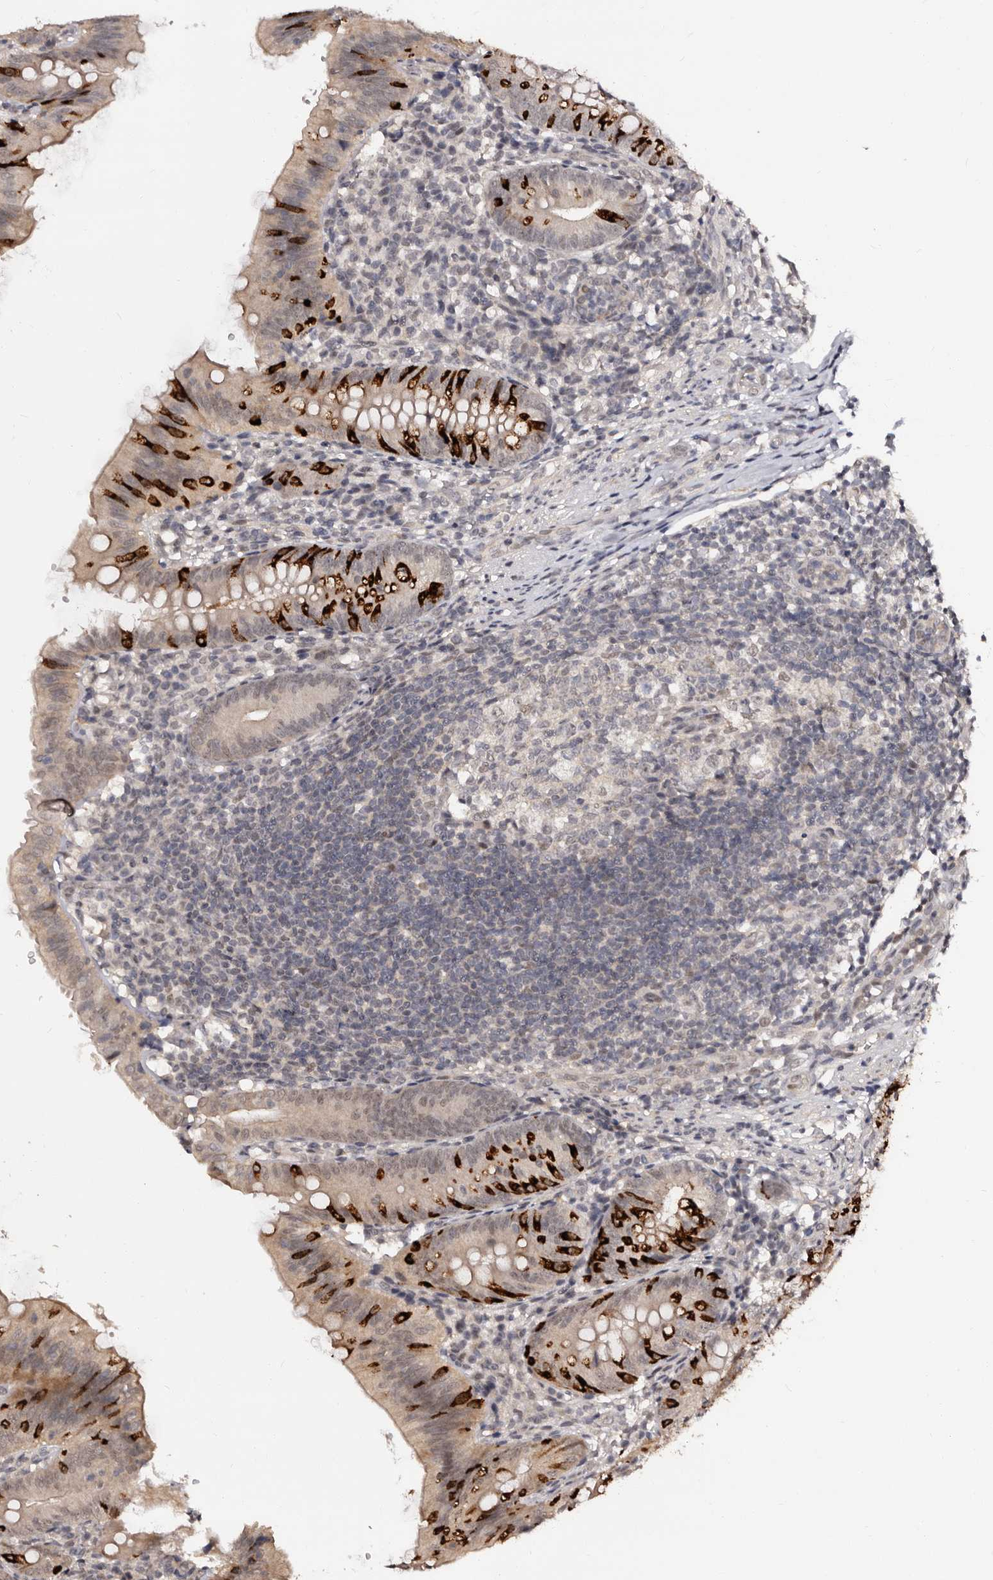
{"staining": {"intensity": "strong", "quantity": "25%-75%", "location": "cytoplasmic/membranous"}, "tissue": "appendix", "cell_type": "Glandular cells", "image_type": "normal", "snomed": [{"axis": "morphology", "description": "Normal tissue, NOS"}, {"axis": "topography", "description": "Appendix"}], "caption": "Immunohistochemistry photomicrograph of unremarkable appendix stained for a protein (brown), which reveals high levels of strong cytoplasmic/membranous expression in approximately 25%-75% of glandular cells.", "gene": "TBC1D22B", "patient": {"sex": "male", "age": 1}}